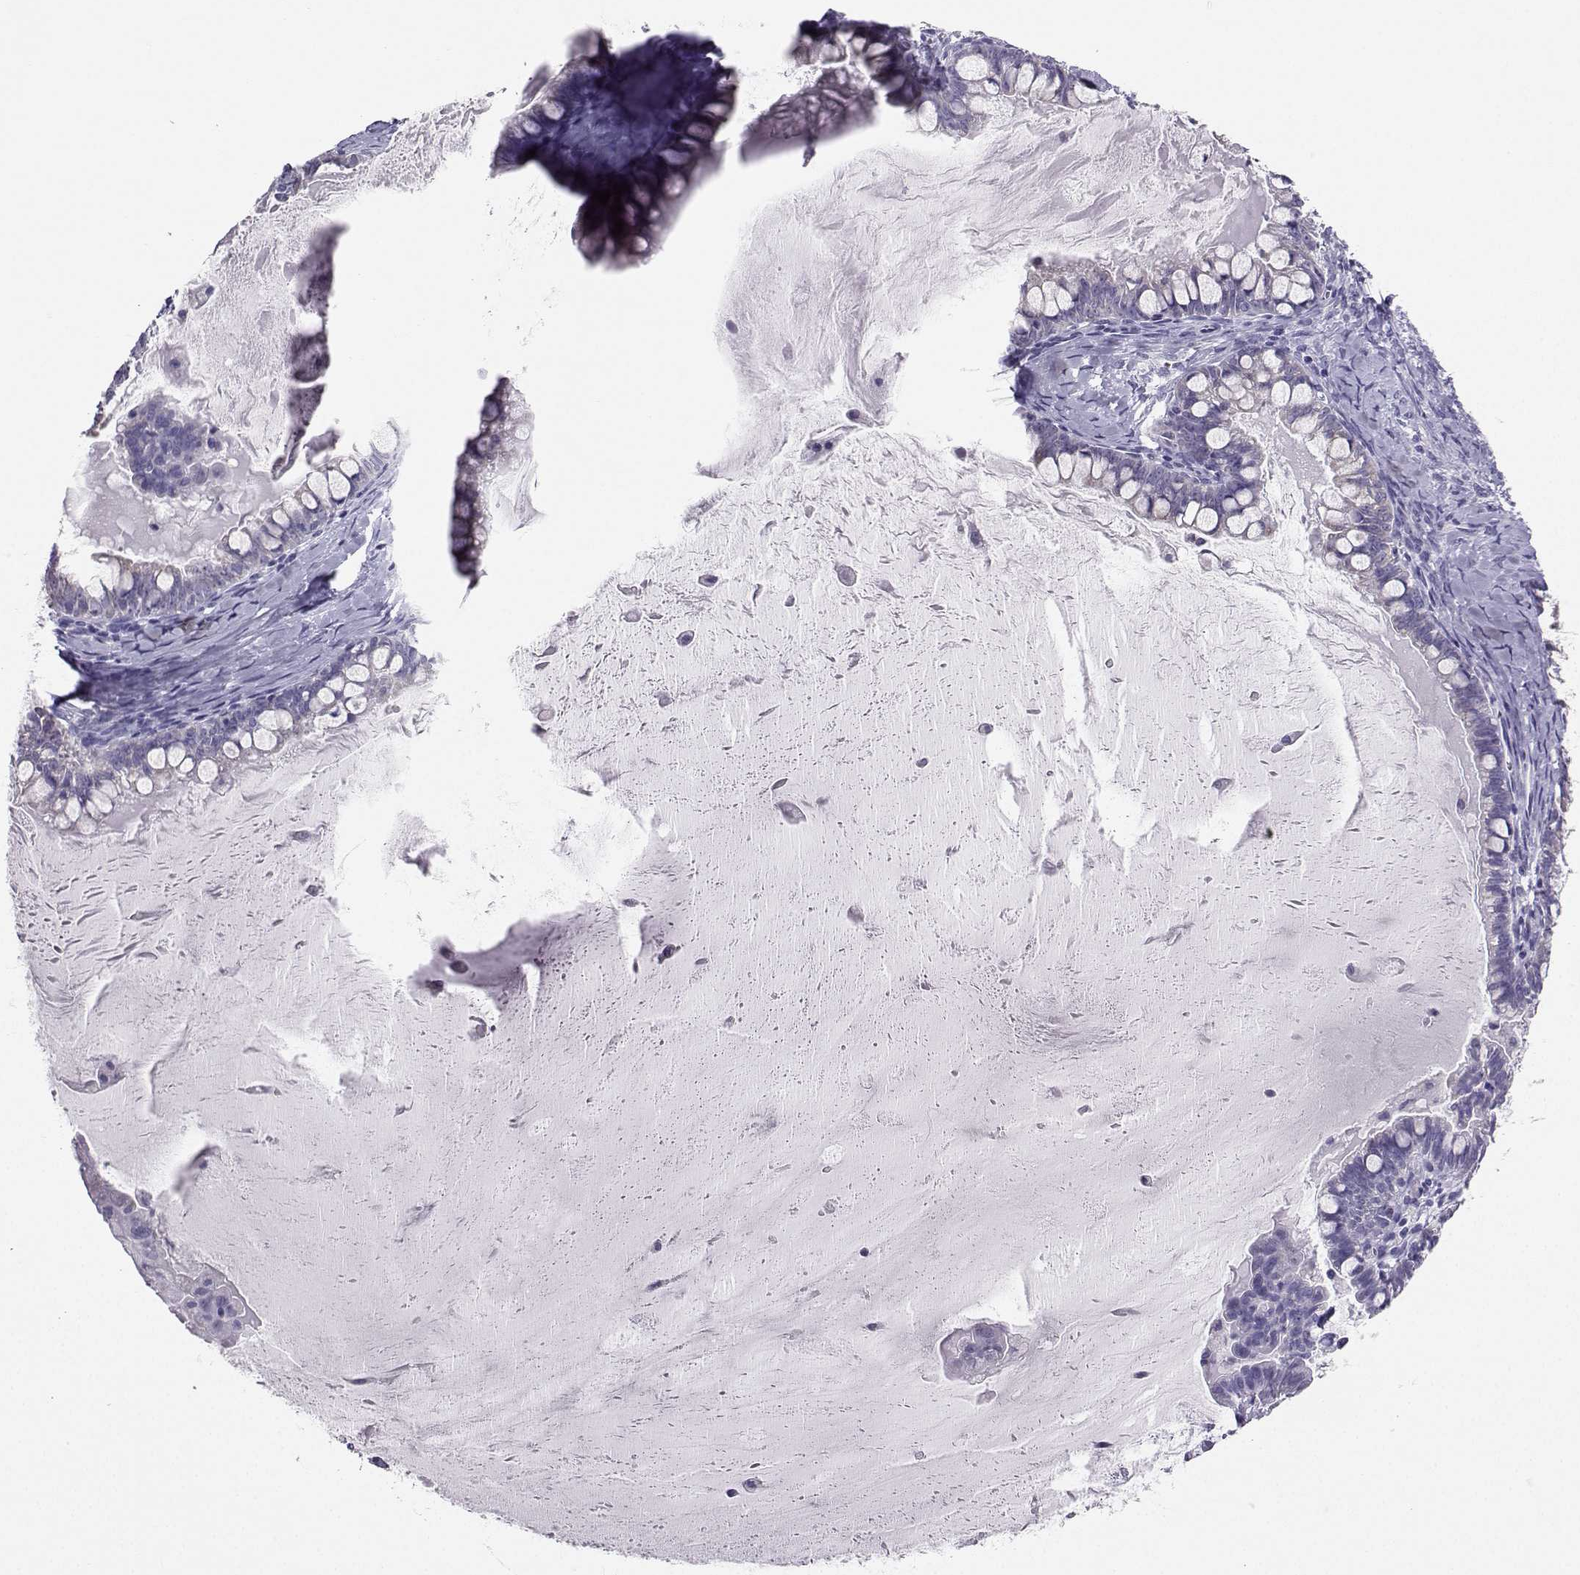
{"staining": {"intensity": "negative", "quantity": "none", "location": "none"}, "tissue": "ovarian cancer", "cell_type": "Tumor cells", "image_type": "cancer", "snomed": [{"axis": "morphology", "description": "Cystadenocarcinoma, mucinous, NOS"}, {"axis": "topography", "description": "Ovary"}], "caption": "This histopathology image is of mucinous cystadenocarcinoma (ovarian) stained with immunohistochemistry to label a protein in brown with the nuclei are counter-stained blue. There is no positivity in tumor cells. (IHC, brightfield microscopy, high magnification).", "gene": "AVP", "patient": {"sex": "female", "age": 63}}